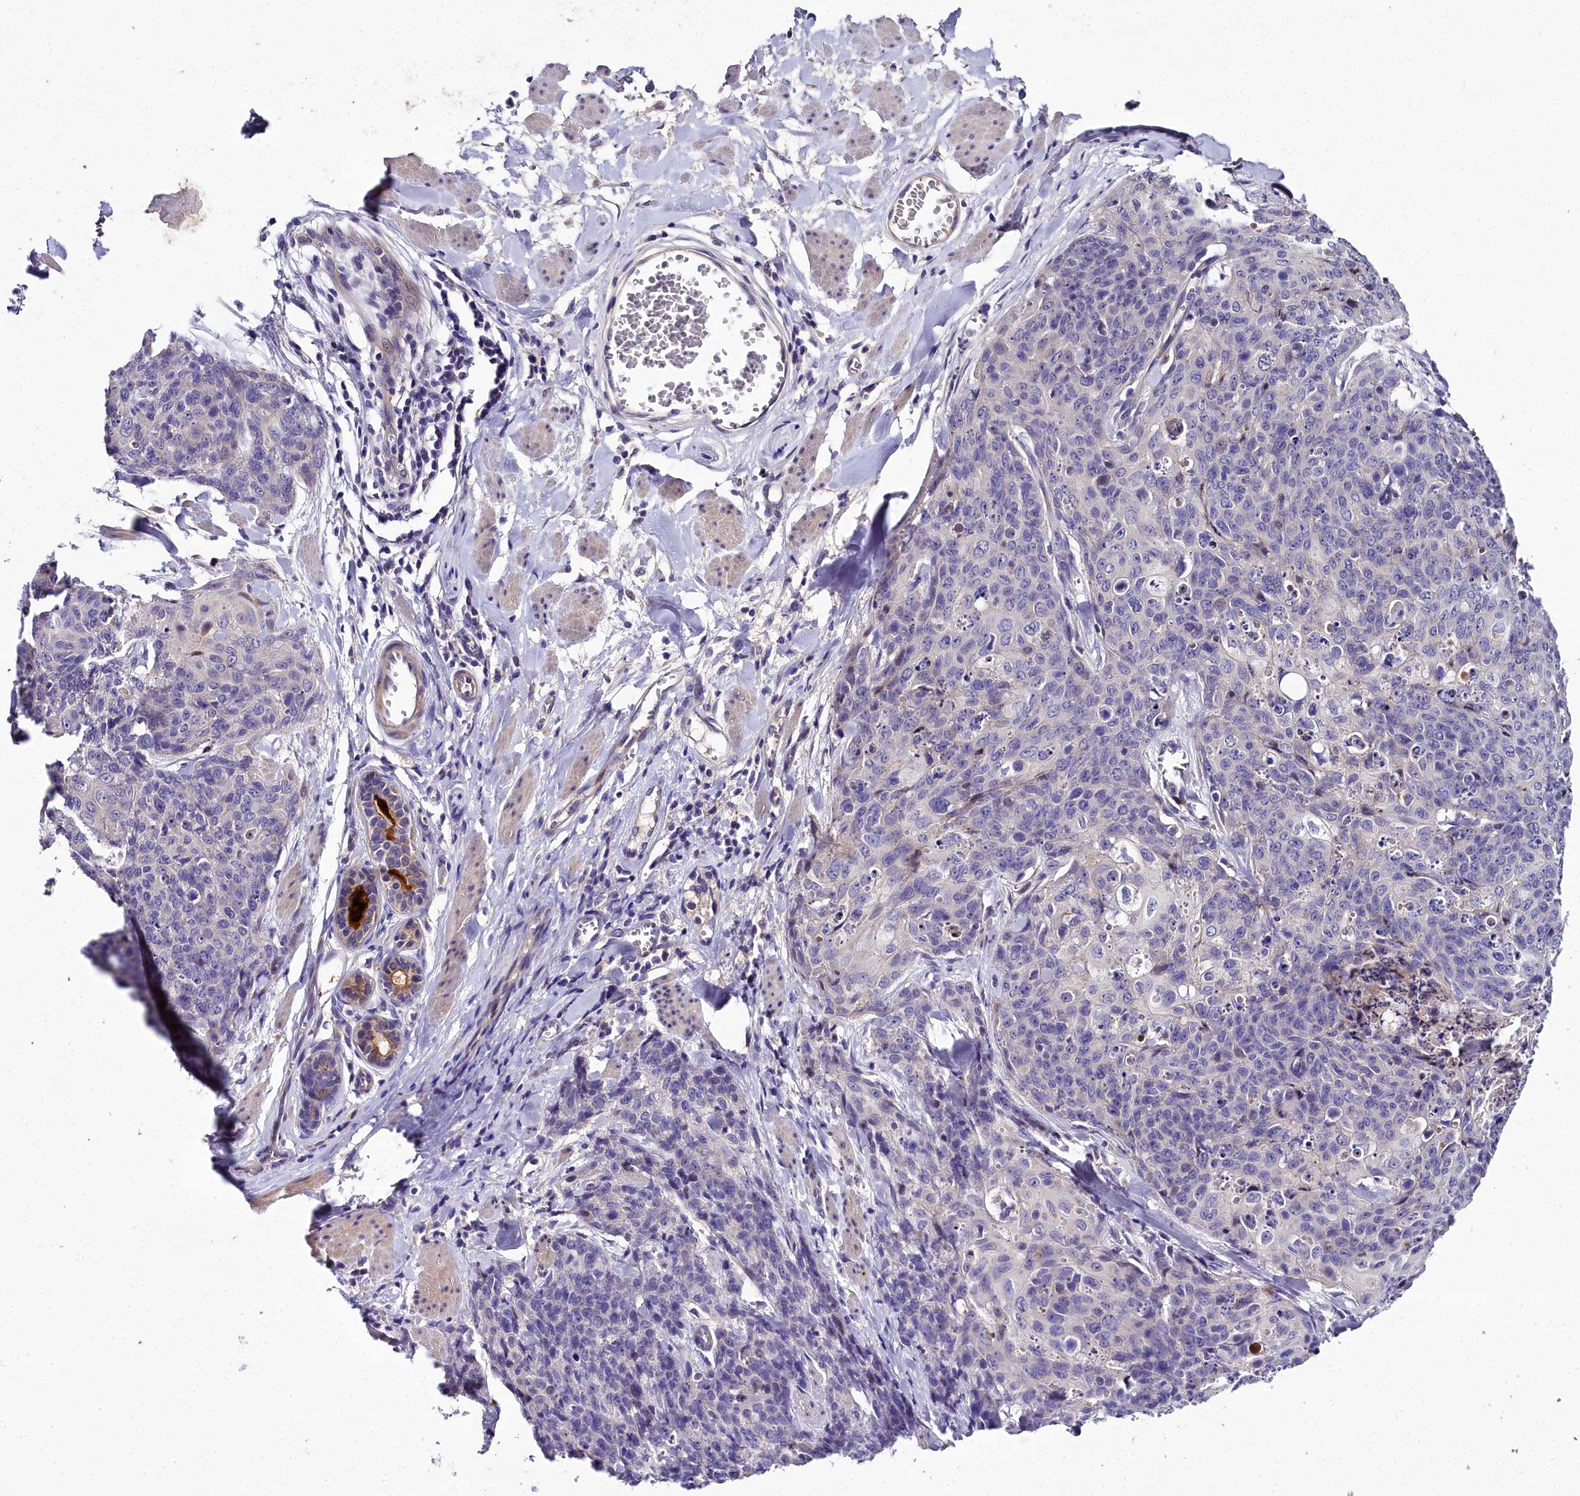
{"staining": {"intensity": "negative", "quantity": "none", "location": "none"}, "tissue": "skin cancer", "cell_type": "Tumor cells", "image_type": "cancer", "snomed": [{"axis": "morphology", "description": "Squamous cell carcinoma, NOS"}, {"axis": "topography", "description": "Skin"}, {"axis": "topography", "description": "Vulva"}], "caption": "Immunohistochemical staining of skin squamous cell carcinoma exhibits no significant expression in tumor cells.", "gene": "NT5M", "patient": {"sex": "female", "age": 85}}